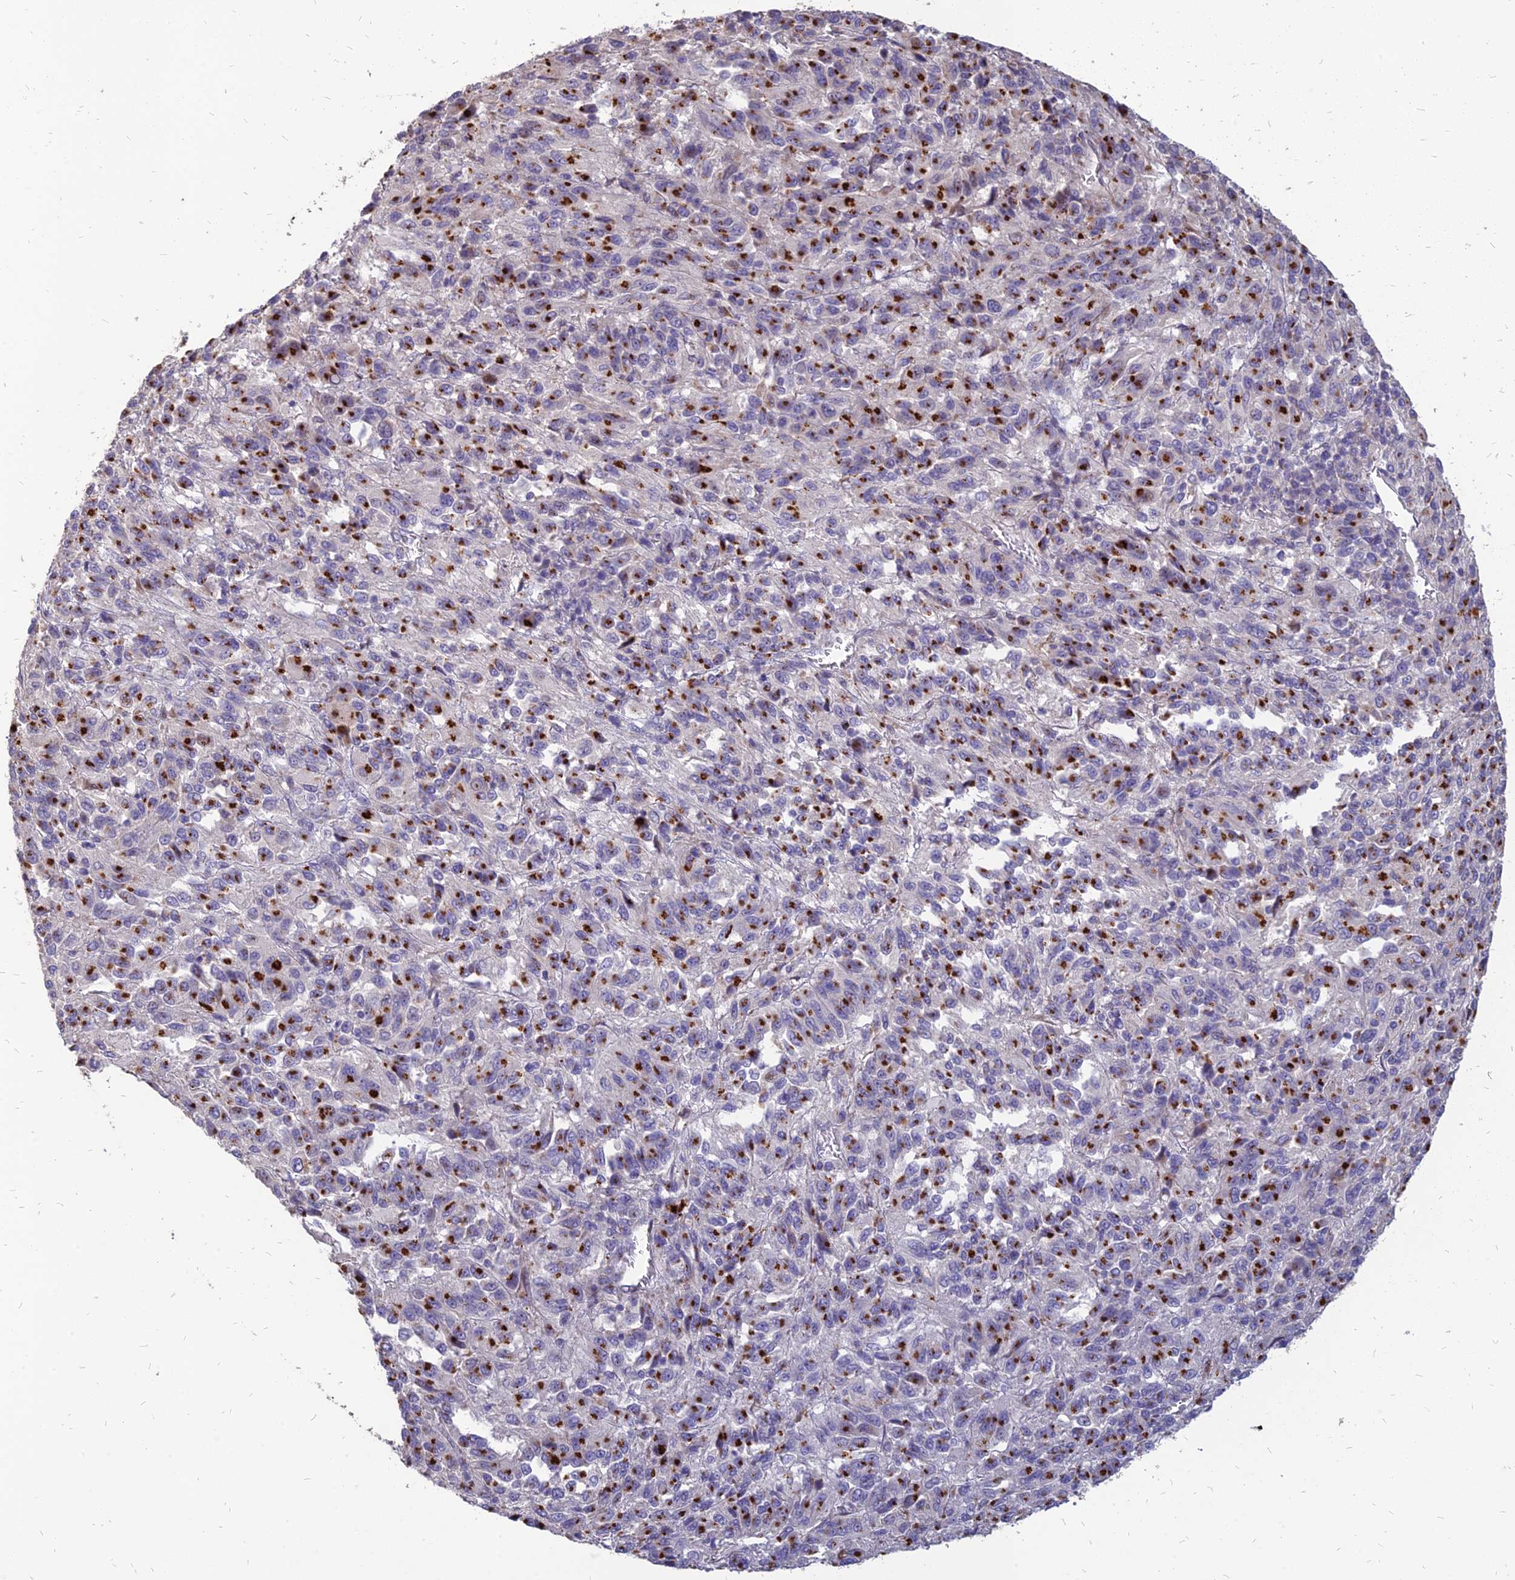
{"staining": {"intensity": "strong", "quantity": ">75%", "location": "cytoplasmic/membranous"}, "tissue": "melanoma", "cell_type": "Tumor cells", "image_type": "cancer", "snomed": [{"axis": "morphology", "description": "Malignant melanoma, Metastatic site"}, {"axis": "topography", "description": "Lung"}], "caption": "The immunohistochemical stain labels strong cytoplasmic/membranous expression in tumor cells of melanoma tissue.", "gene": "ST3GAL6", "patient": {"sex": "male", "age": 64}}